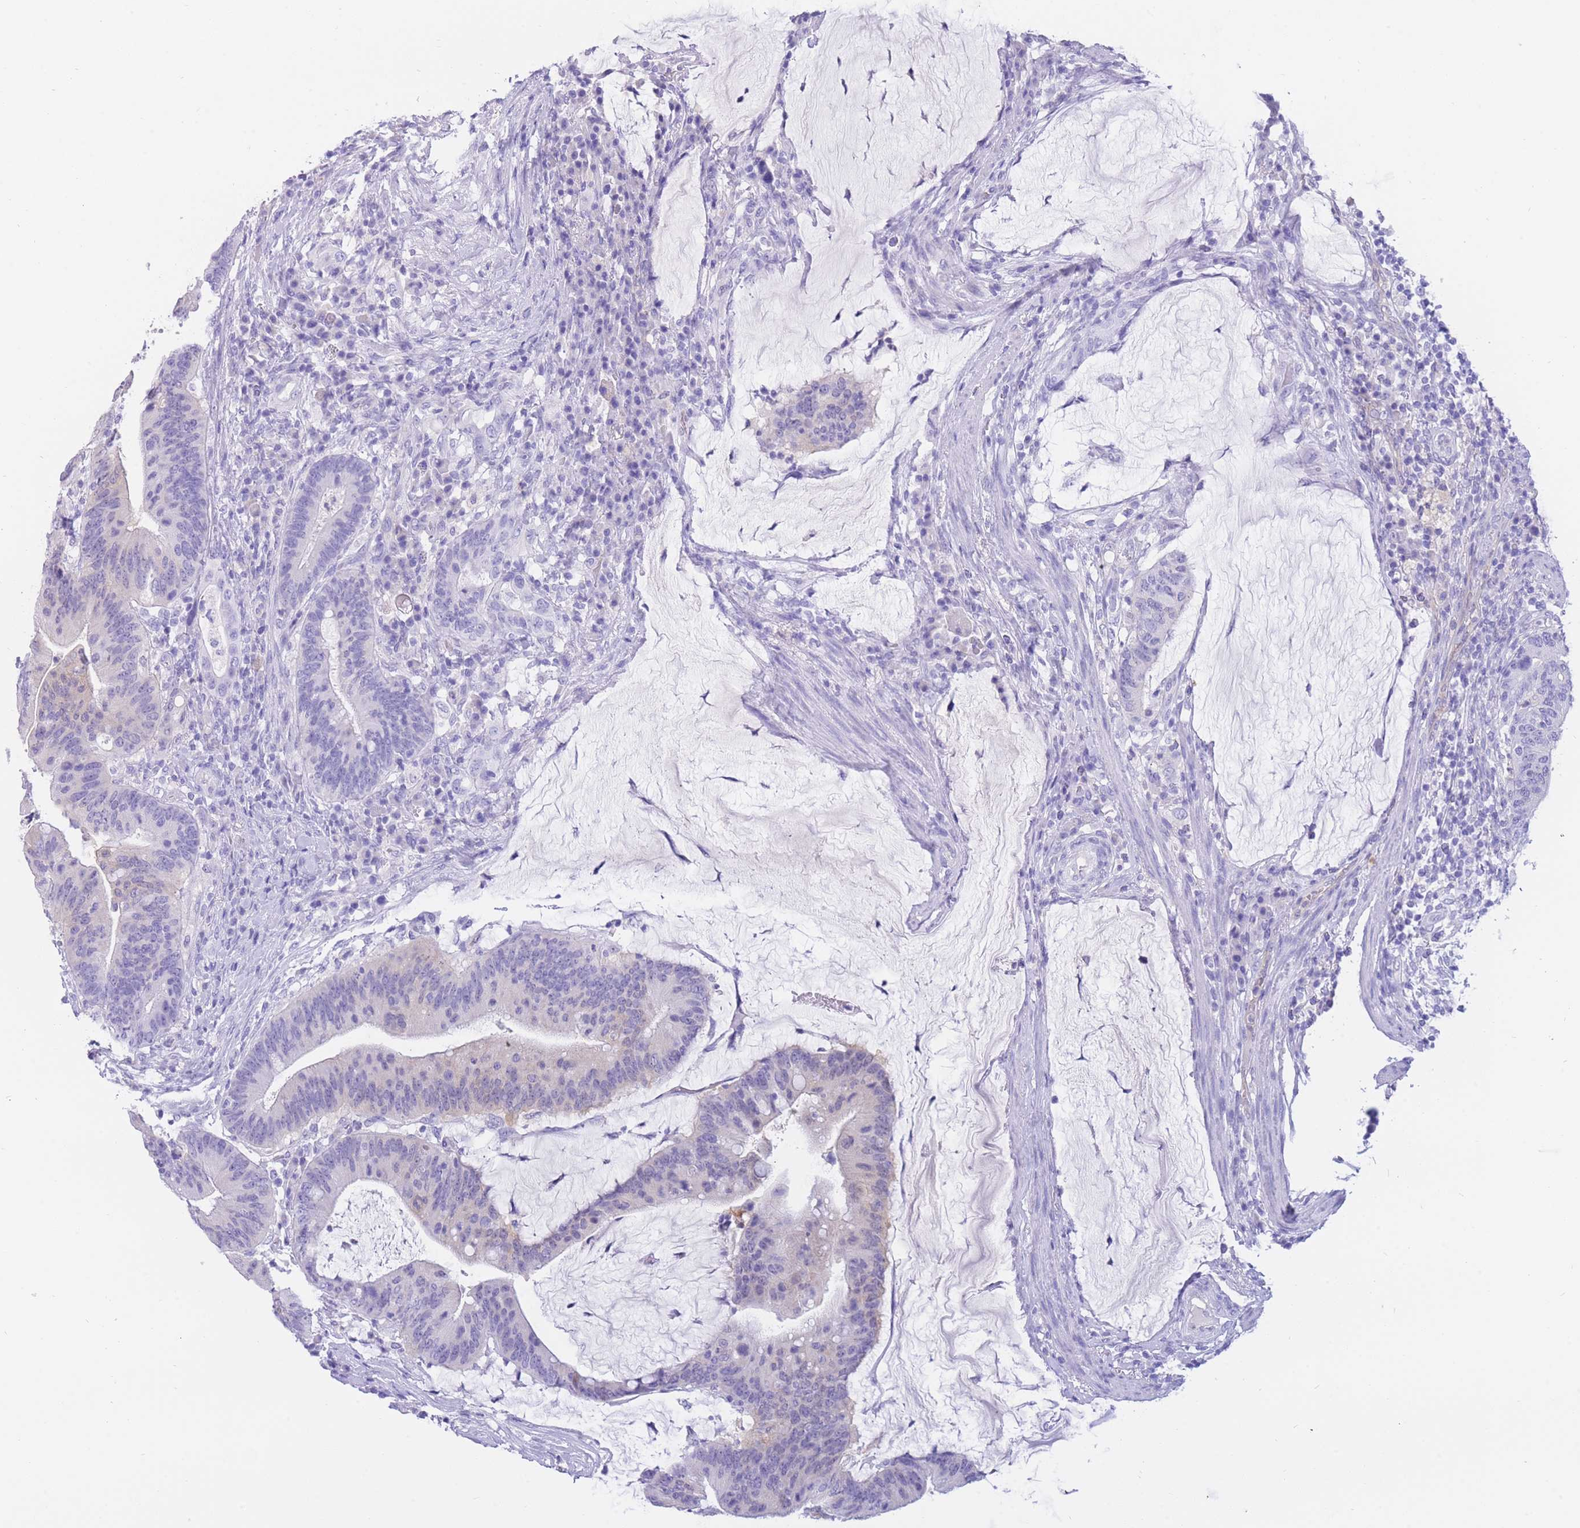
{"staining": {"intensity": "negative", "quantity": "none", "location": "none"}, "tissue": "colorectal cancer", "cell_type": "Tumor cells", "image_type": "cancer", "snomed": [{"axis": "morphology", "description": "Adenocarcinoma, NOS"}, {"axis": "topography", "description": "Colon"}], "caption": "DAB (3,3'-diaminobenzidine) immunohistochemical staining of colorectal cancer (adenocarcinoma) exhibits no significant expression in tumor cells. The staining is performed using DAB (3,3'-diaminobenzidine) brown chromogen with nuclei counter-stained in using hematoxylin.", "gene": "SULT1A1", "patient": {"sex": "female", "age": 66}}